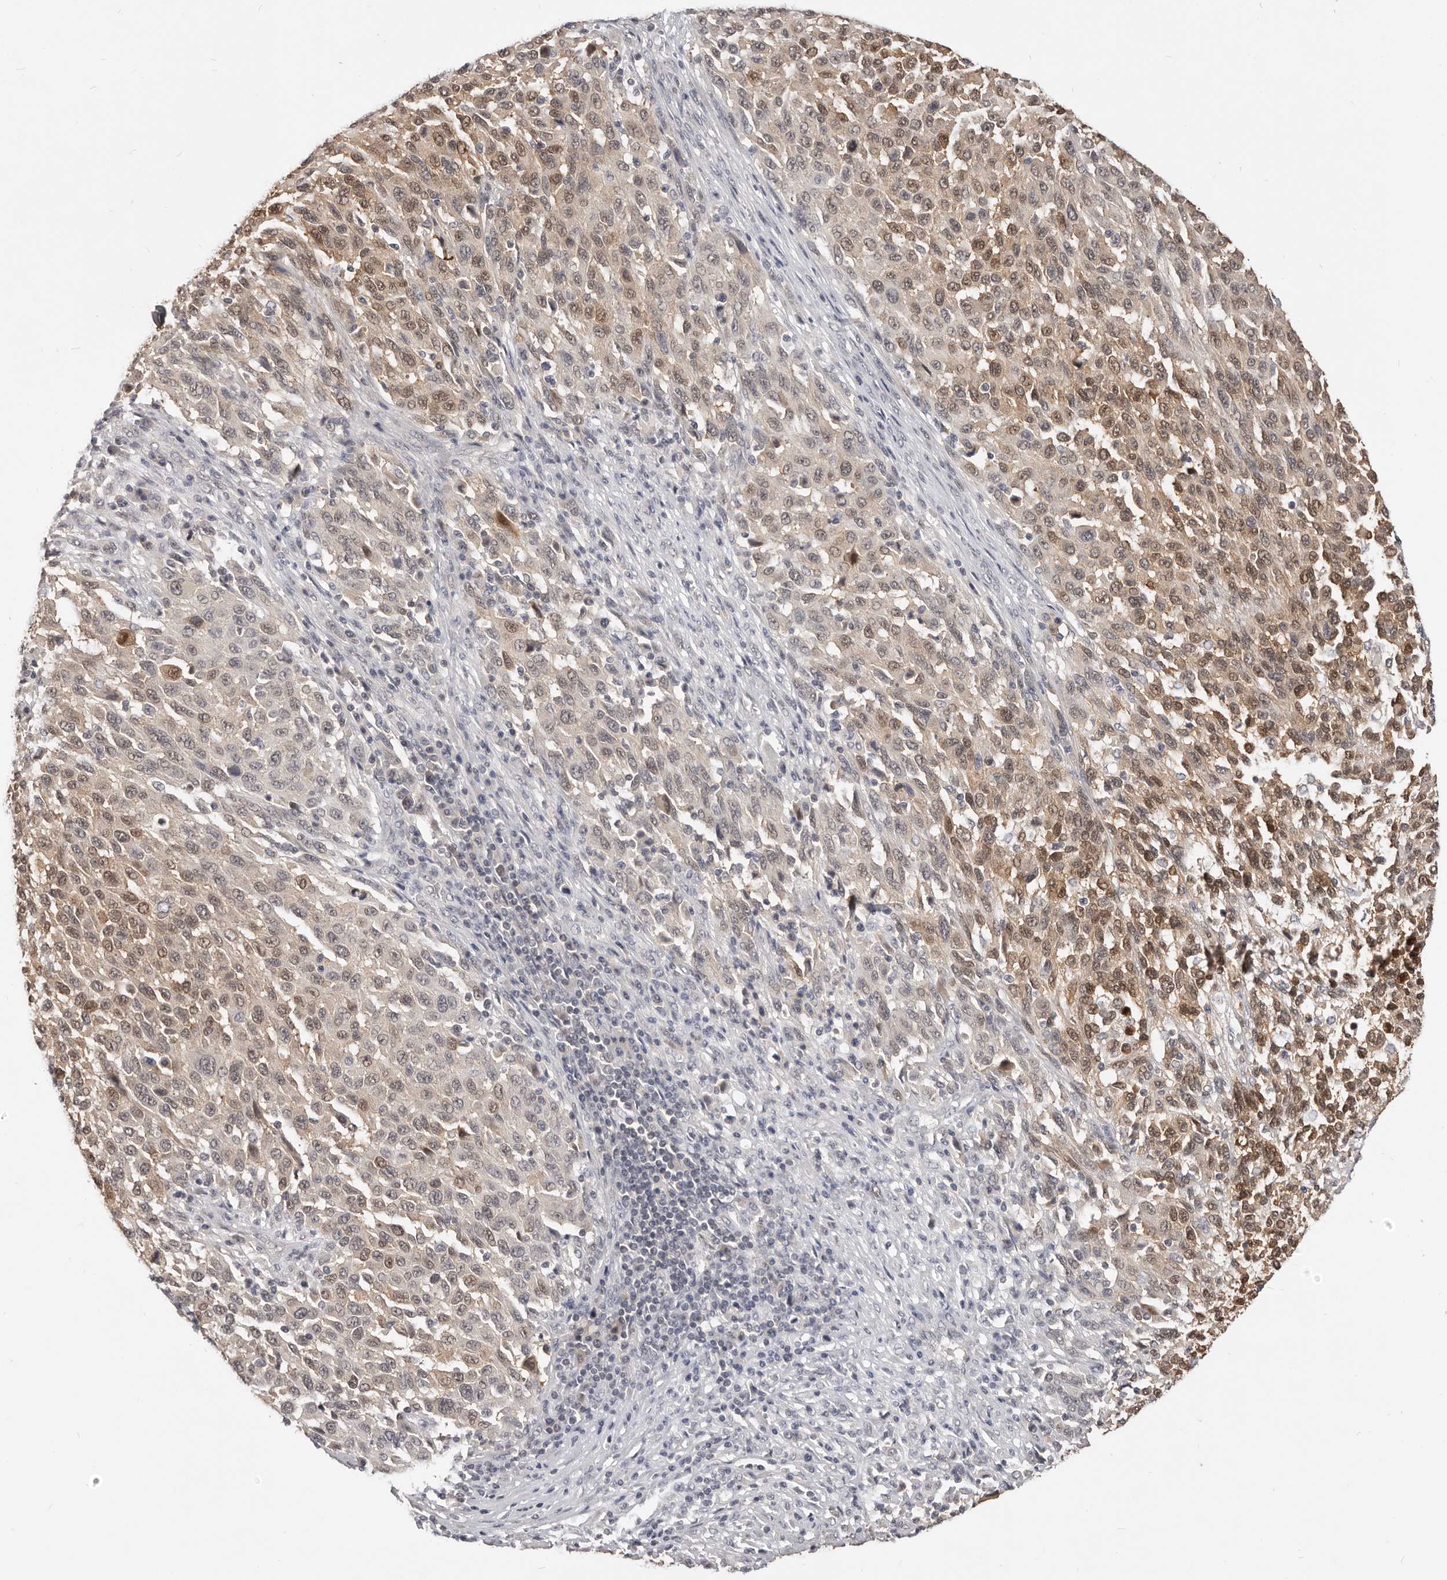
{"staining": {"intensity": "moderate", "quantity": ">75%", "location": "cytoplasmic/membranous,nuclear"}, "tissue": "melanoma", "cell_type": "Tumor cells", "image_type": "cancer", "snomed": [{"axis": "morphology", "description": "Malignant melanoma, Metastatic site"}, {"axis": "topography", "description": "Lymph node"}], "caption": "Brown immunohistochemical staining in human melanoma displays moderate cytoplasmic/membranous and nuclear expression in approximately >75% of tumor cells.", "gene": "TSPAN13", "patient": {"sex": "male", "age": 61}}